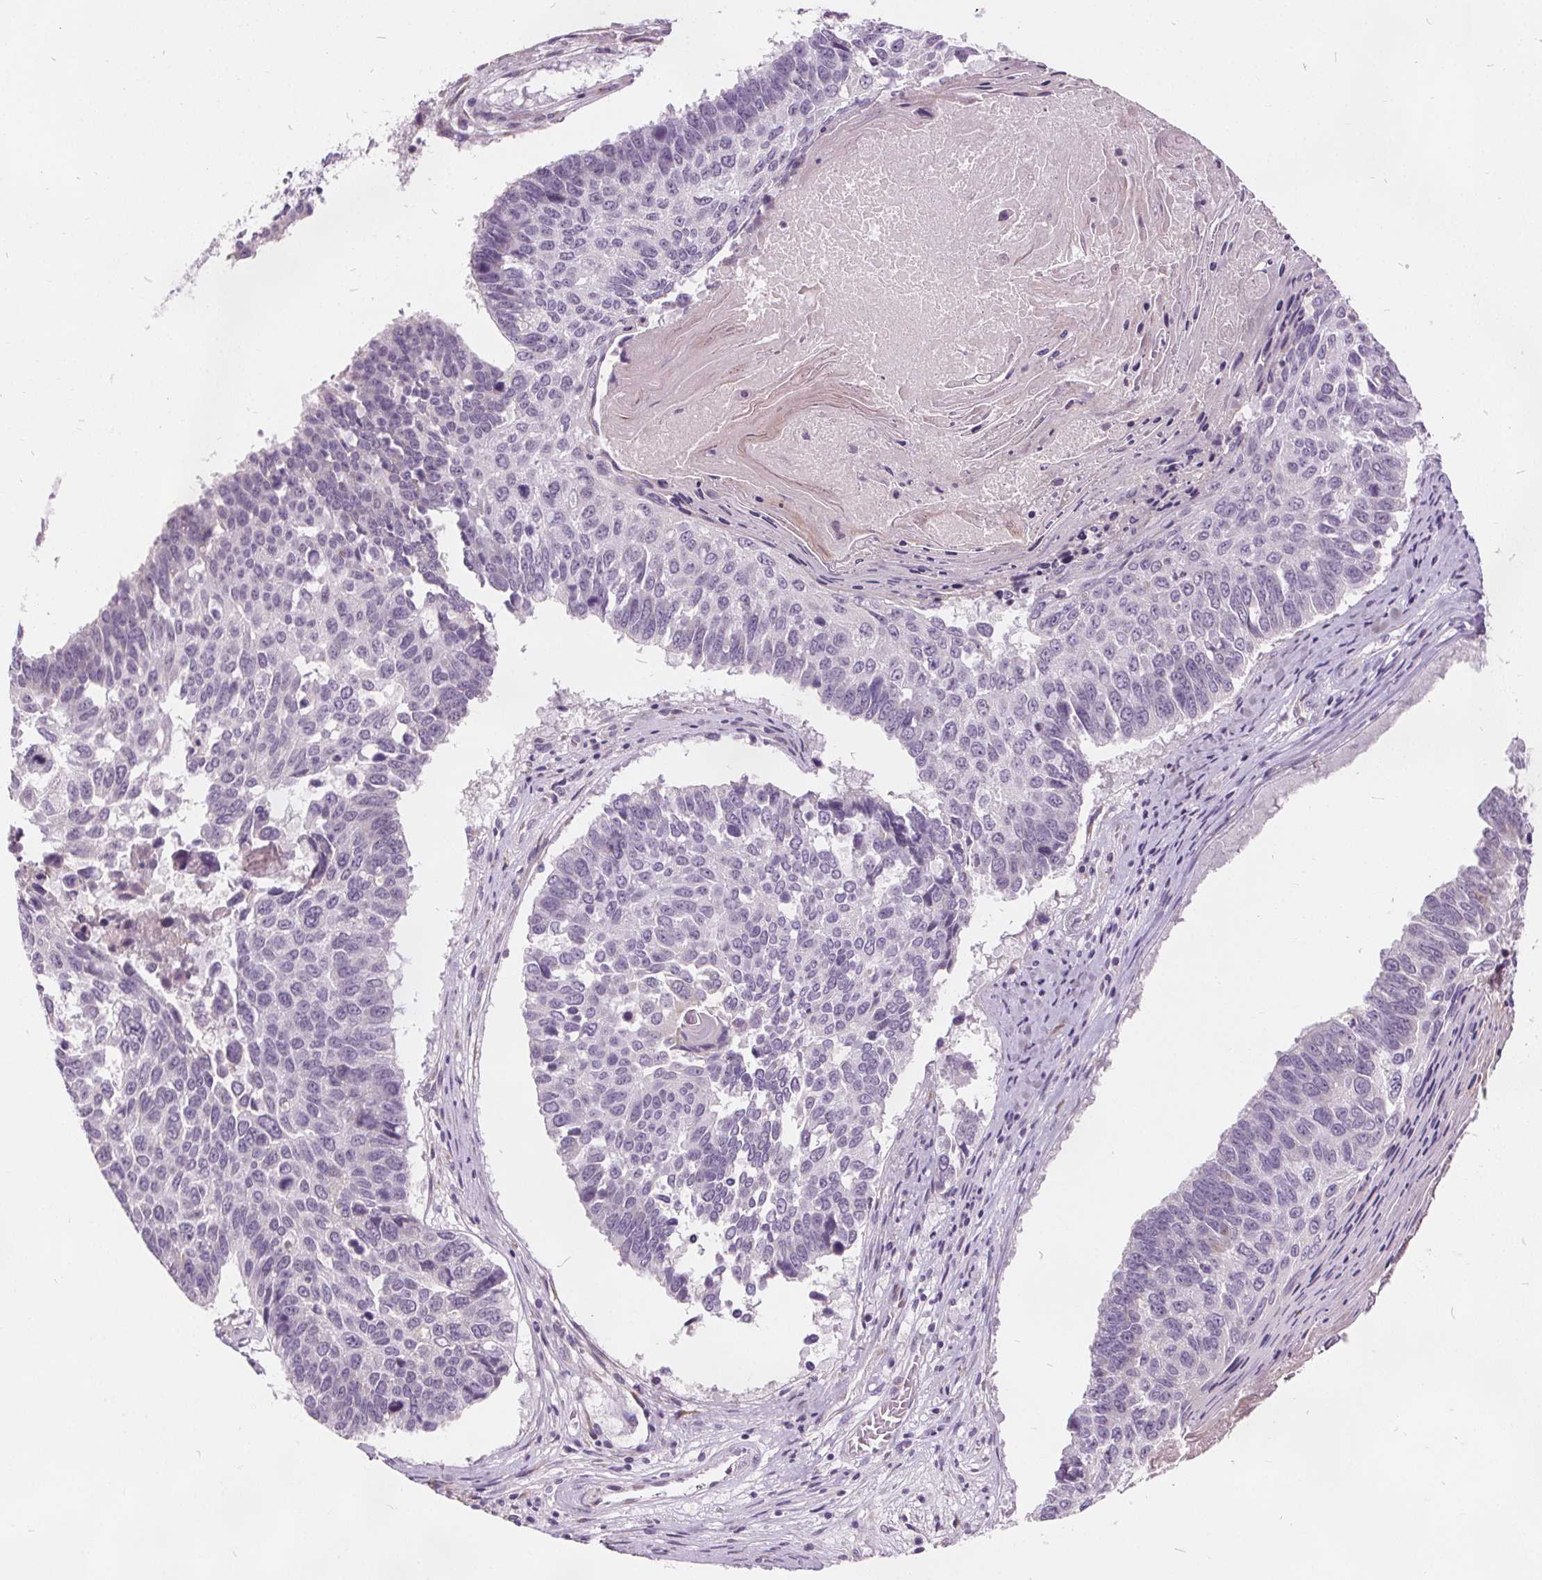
{"staining": {"intensity": "negative", "quantity": "none", "location": "none"}, "tissue": "lung cancer", "cell_type": "Tumor cells", "image_type": "cancer", "snomed": [{"axis": "morphology", "description": "Squamous cell carcinoma, NOS"}, {"axis": "topography", "description": "Lung"}], "caption": "Tumor cells show no significant protein staining in lung cancer.", "gene": "ACOX2", "patient": {"sex": "male", "age": 73}}